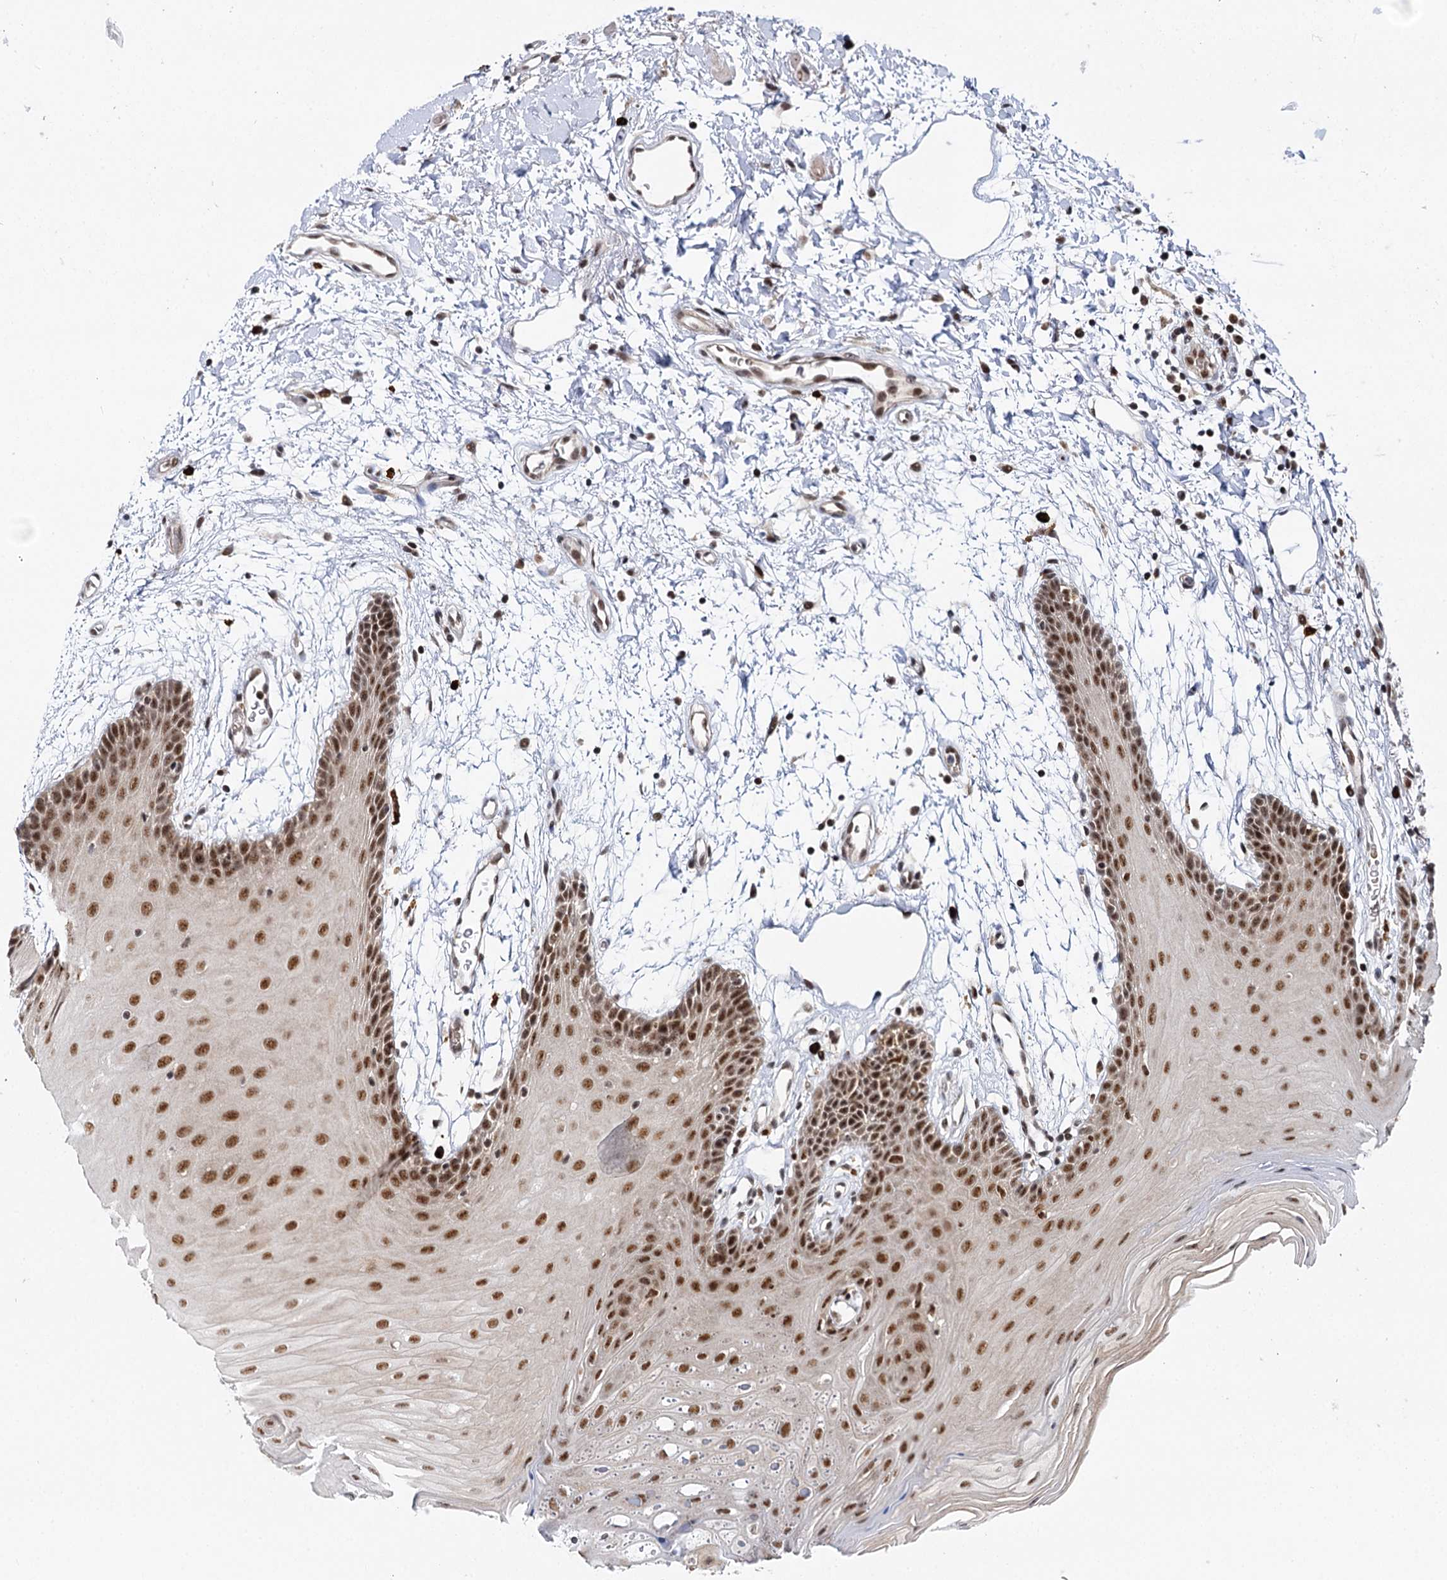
{"staining": {"intensity": "strong", "quantity": ">75%", "location": "nuclear"}, "tissue": "oral mucosa", "cell_type": "Squamous epithelial cells", "image_type": "normal", "snomed": [{"axis": "morphology", "description": "Normal tissue, NOS"}, {"axis": "topography", "description": "Skeletal muscle"}, {"axis": "topography", "description": "Oral tissue"}, {"axis": "topography", "description": "Salivary gland"}, {"axis": "topography", "description": "Peripheral nerve tissue"}], "caption": "Immunohistochemical staining of normal oral mucosa shows high levels of strong nuclear staining in approximately >75% of squamous epithelial cells.", "gene": "BUD13", "patient": {"sex": "male", "age": 54}}